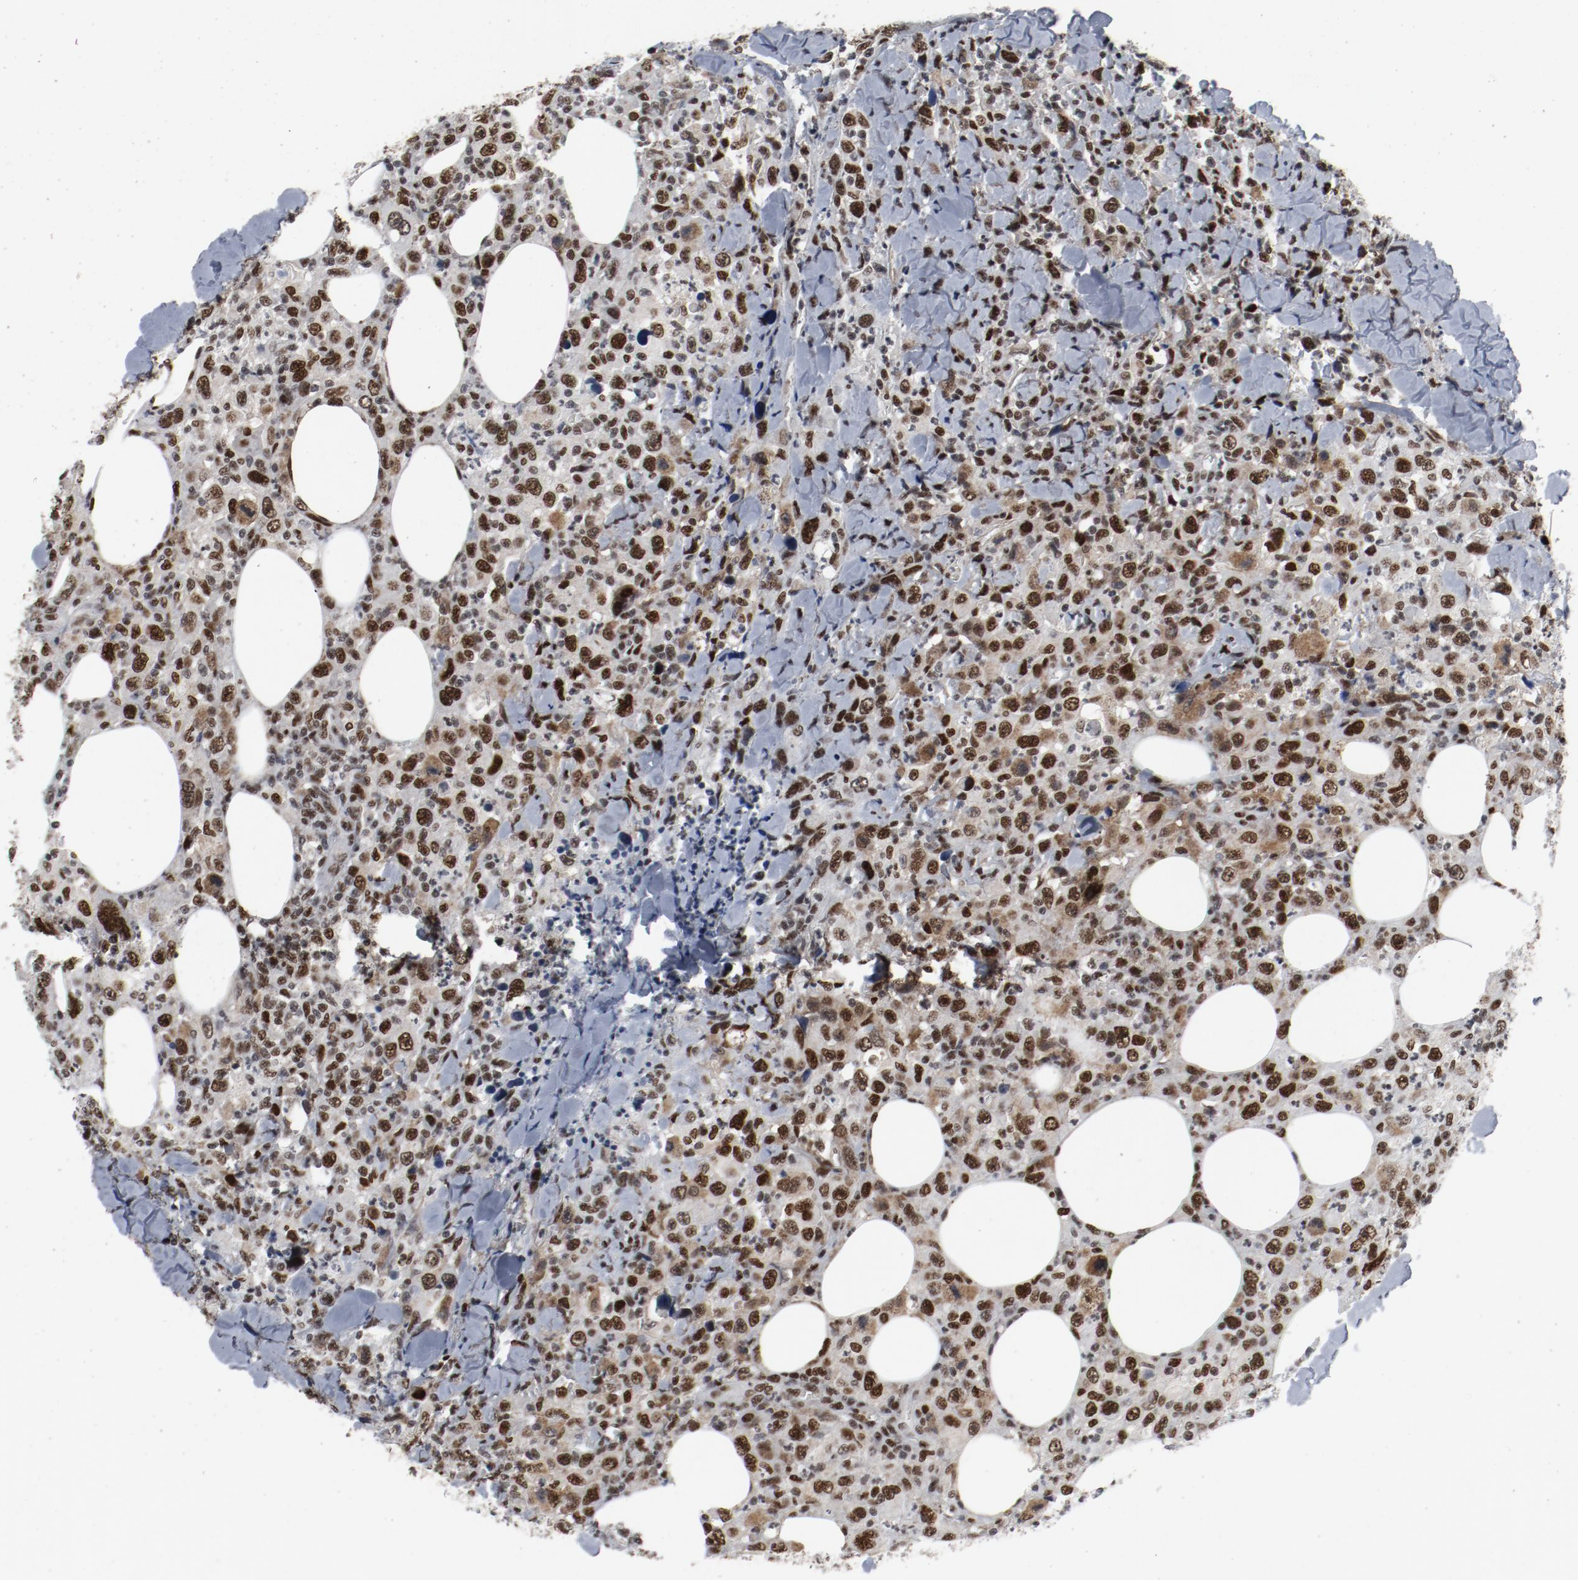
{"staining": {"intensity": "strong", "quantity": ">75%", "location": "nuclear"}, "tissue": "thyroid cancer", "cell_type": "Tumor cells", "image_type": "cancer", "snomed": [{"axis": "morphology", "description": "Carcinoma, NOS"}, {"axis": "topography", "description": "Thyroid gland"}], "caption": "Thyroid cancer (carcinoma) stained with a brown dye shows strong nuclear positive expression in approximately >75% of tumor cells.", "gene": "JMJD6", "patient": {"sex": "female", "age": 77}}